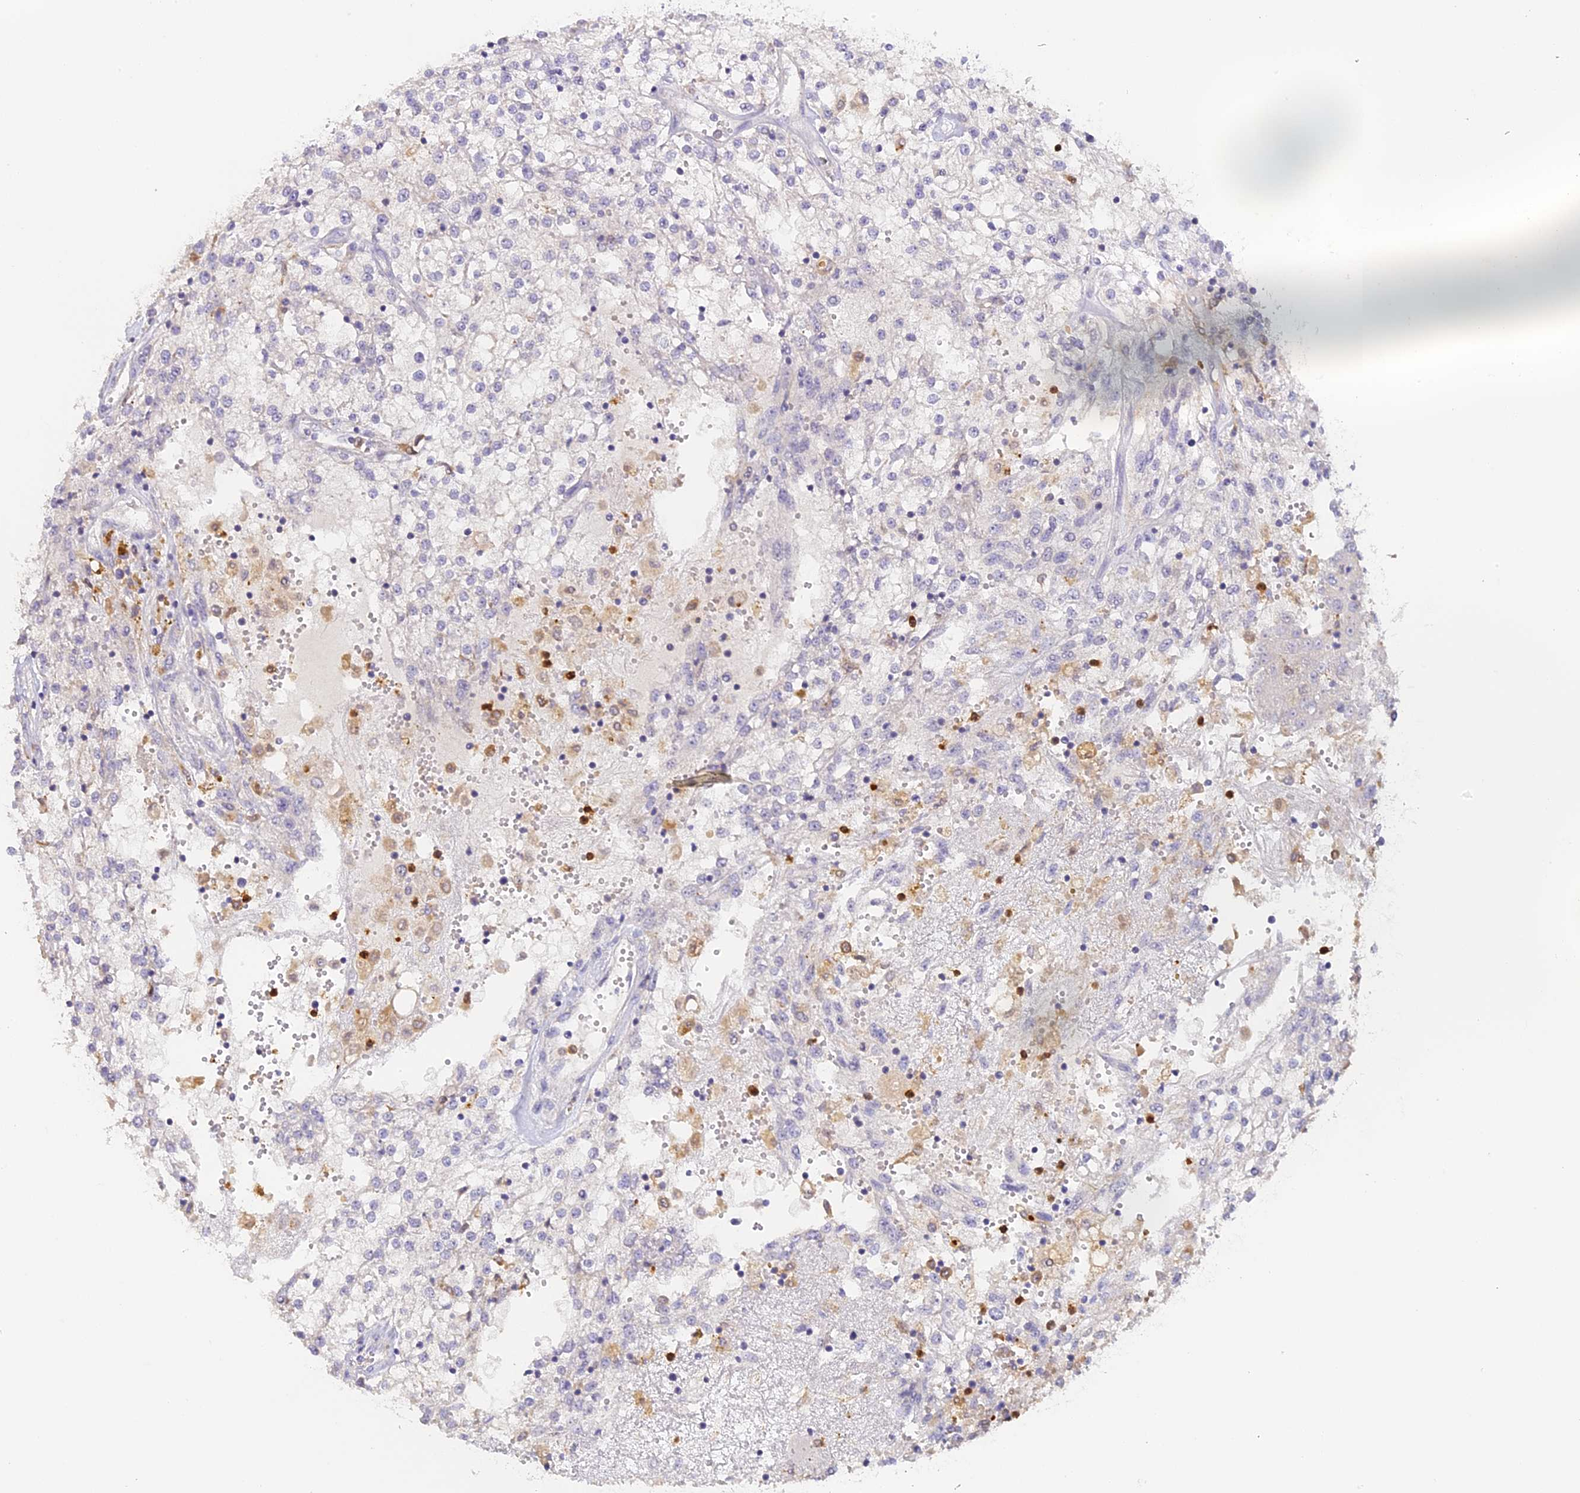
{"staining": {"intensity": "negative", "quantity": "none", "location": "none"}, "tissue": "renal cancer", "cell_type": "Tumor cells", "image_type": "cancer", "snomed": [{"axis": "morphology", "description": "Adenocarcinoma, NOS"}, {"axis": "topography", "description": "Kidney"}], "caption": "Immunohistochemistry photomicrograph of neoplastic tissue: adenocarcinoma (renal) stained with DAB (3,3'-diaminobenzidine) shows no significant protein expression in tumor cells. (Brightfield microscopy of DAB IHC at high magnification).", "gene": "NCF4", "patient": {"sex": "female", "age": 52}}